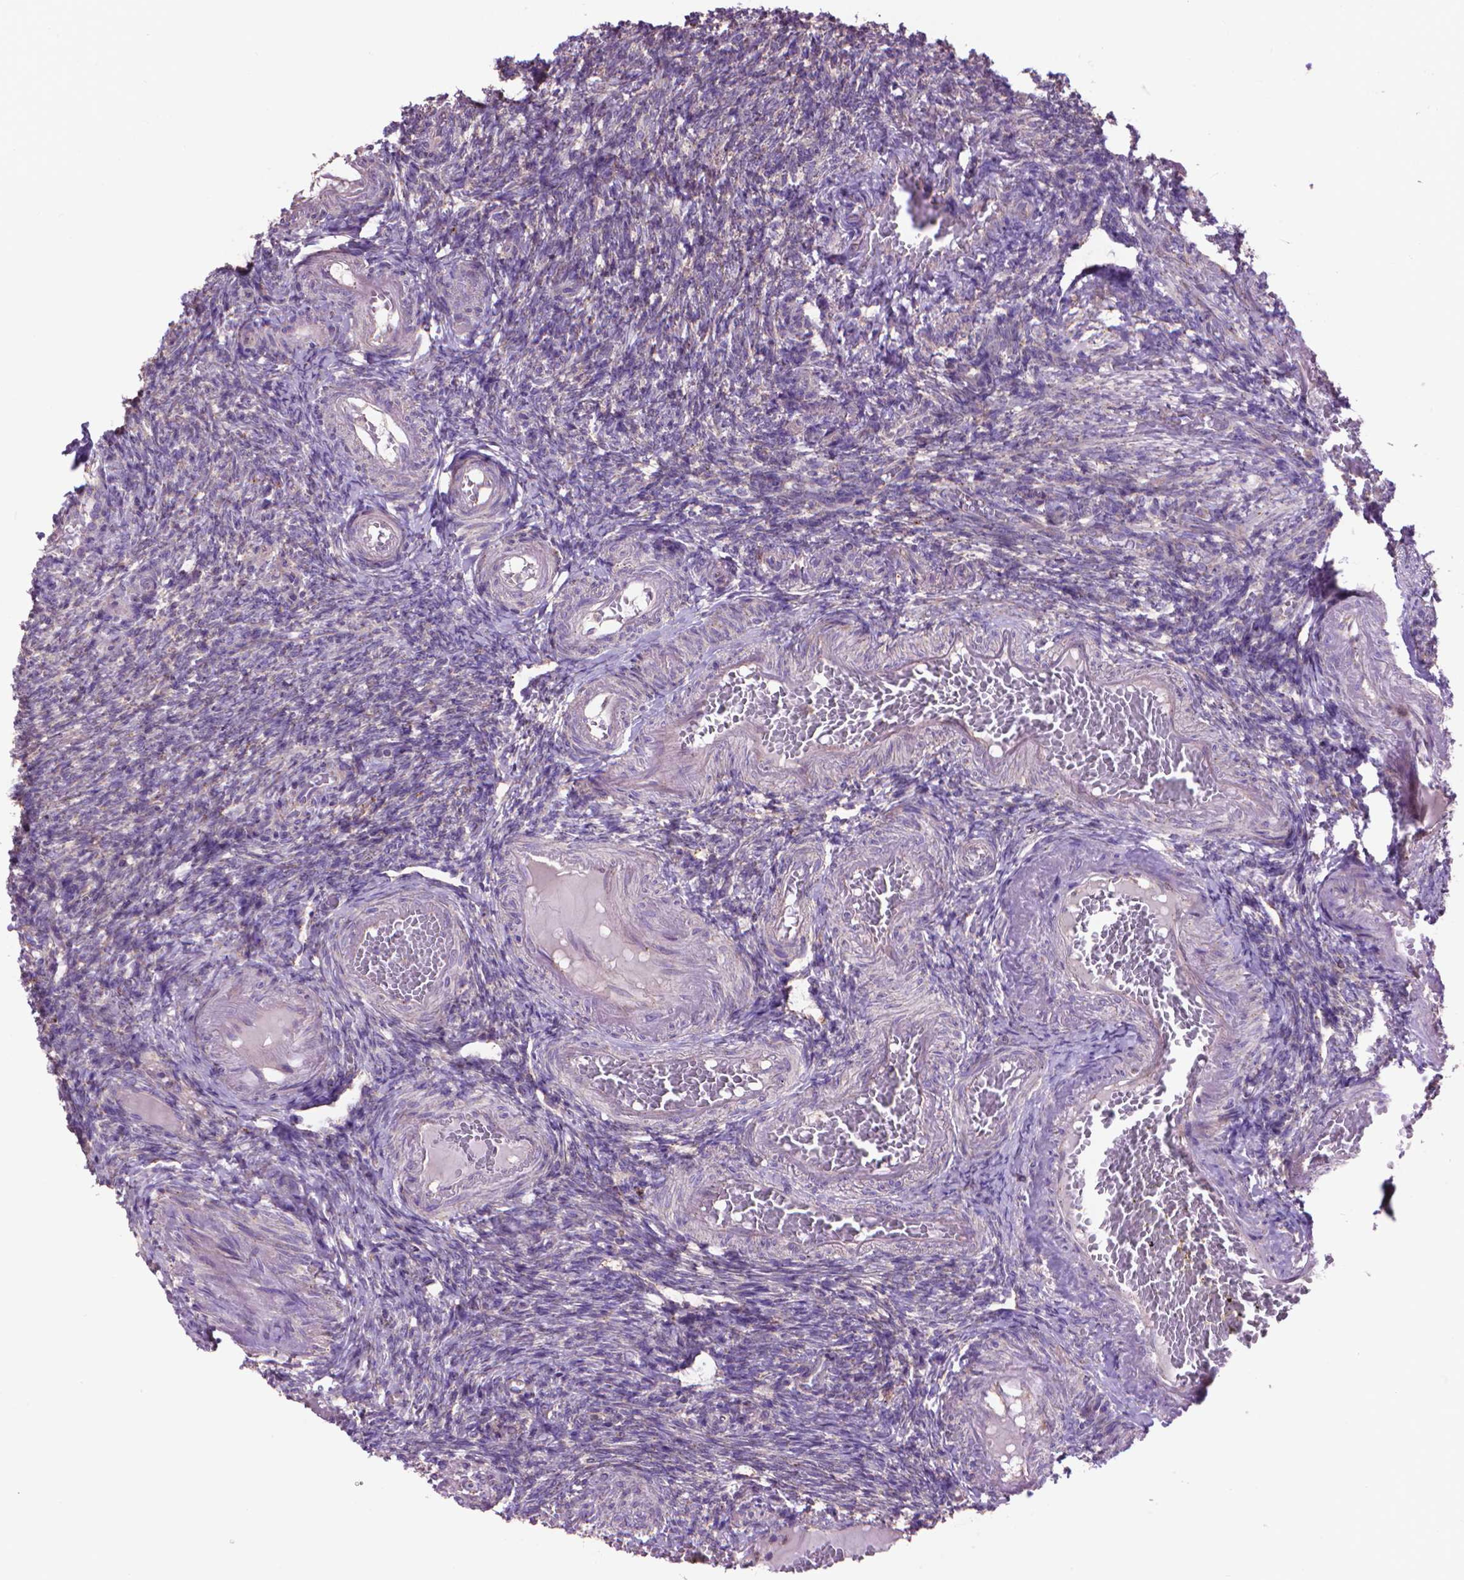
{"staining": {"intensity": "negative", "quantity": "none", "location": "none"}, "tissue": "ovary", "cell_type": "Ovarian stroma cells", "image_type": "normal", "snomed": [{"axis": "morphology", "description": "Normal tissue, NOS"}, {"axis": "topography", "description": "Ovary"}], "caption": "A histopathology image of ovary stained for a protein demonstrates no brown staining in ovarian stroma cells.", "gene": "GLB1", "patient": {"sex": "female", "age": 39}}